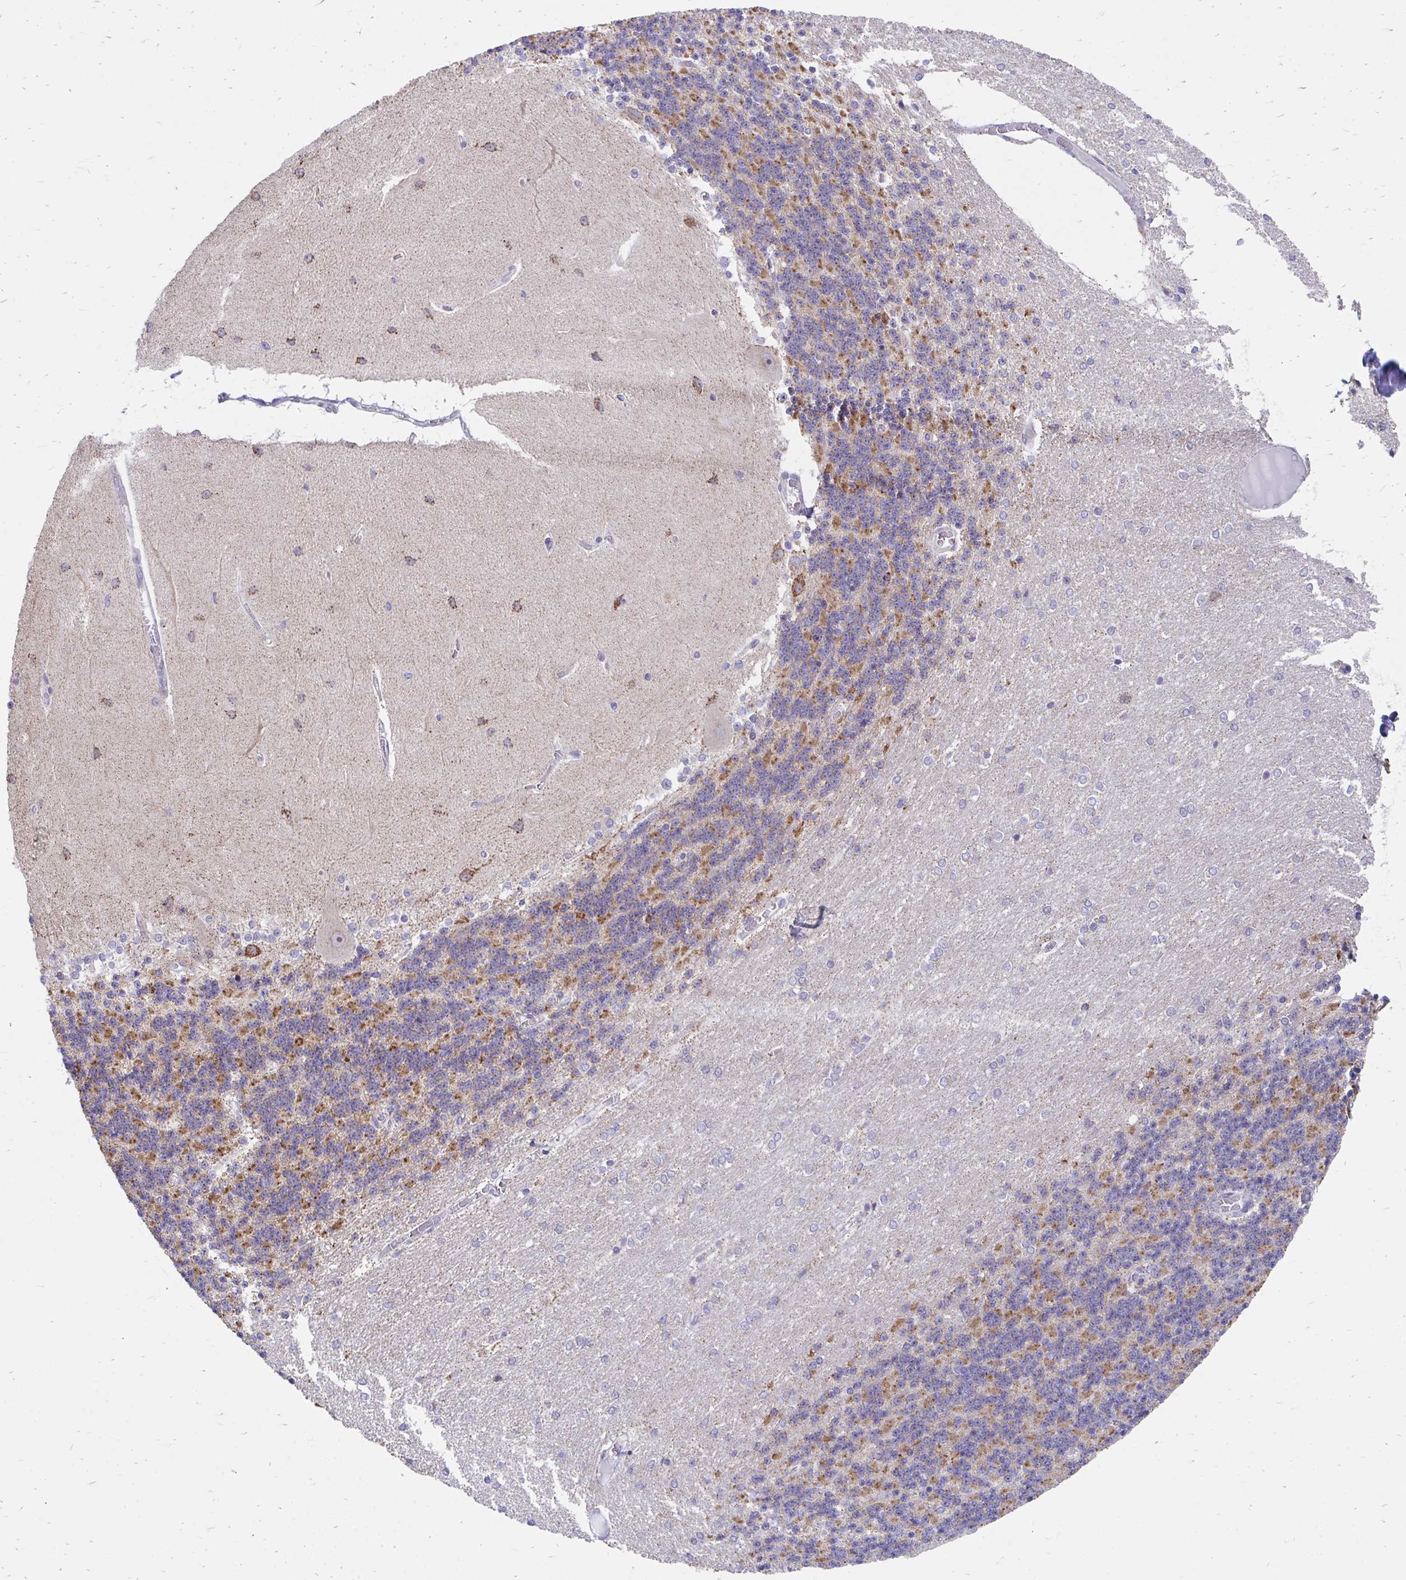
{"staining": {"intensity": "strong", "quantity": "25%-75%", "location": "cytoplasmic/membranous"}, "tissue": "cerebellum", "cell_type": "Cells in granular layer", "image_type": "normal", "snomed": [{"axis": "morphology", "description": "Normal tissue, NOS"}, {"axis": "topography", "description": "Cerebellum"}], "caption": "Unremarkable cerebellum shows strong cytoplasmic/membranous positivity in about 25%-75% of cells in granular layer, visualized by immunohistochemistry.", "gene": "FHIP1B", "patient": {"sex": "female", "age": 54}}